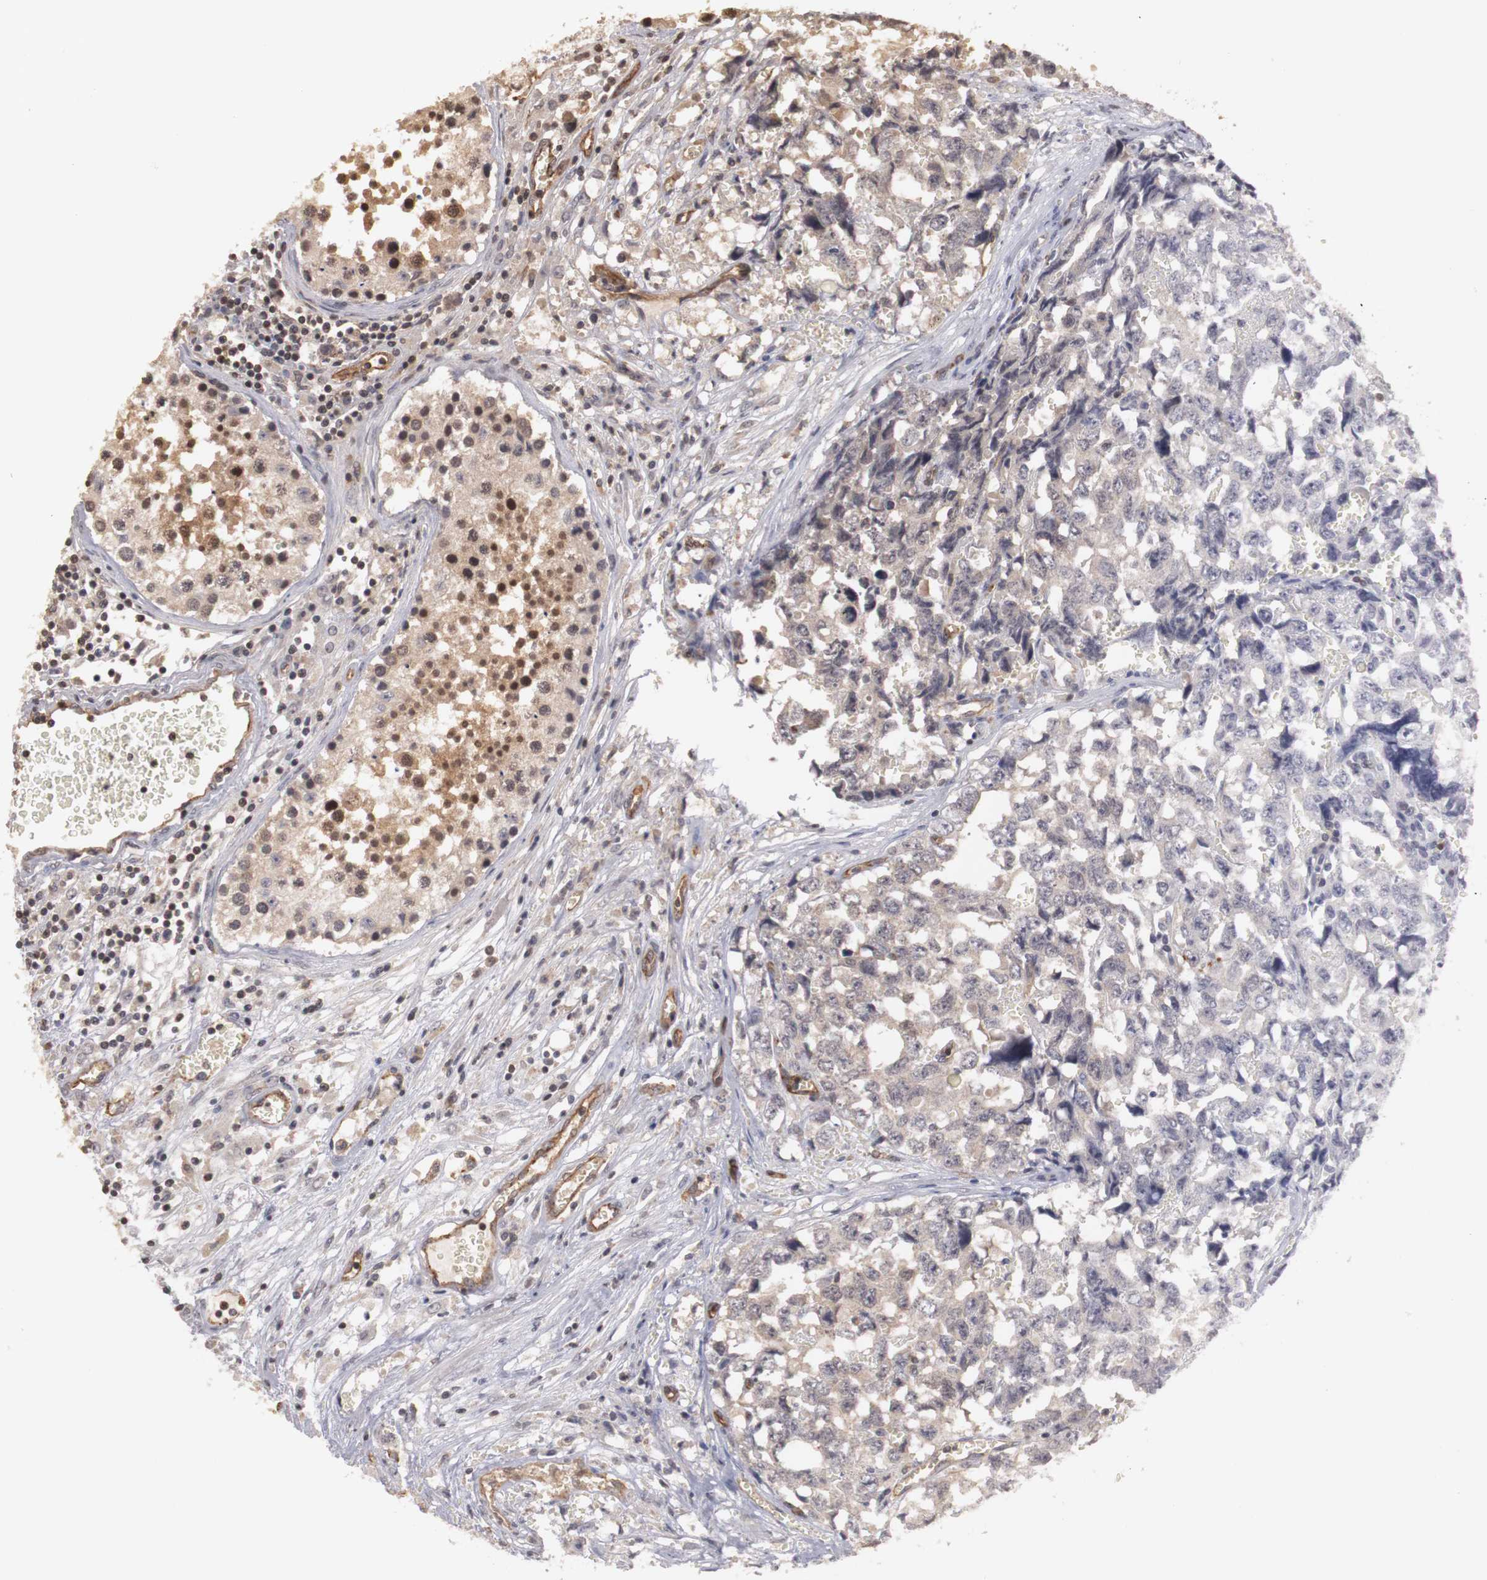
{"staining": {"intensity": "weak", "quantity": "25%-75%", "location": "cytoplasmic/membranous"}, "tissue": "testis cancer", "cell_type": "Tumor cells", "image_type": "cancer", "snomed": [{"axis": "morphology", "description": "Carcinoma, Embryonal, NOS"}, {"axis": "topography", "description": "Testis"}], "caption": "The micrograph reveals immunohistochemical staining of testis embryonal carcinoma. There is weak cytoplasmic/membranous expression is present in about 25%-75% of tumor cells.", "gene": "PLEKHA1", "patient": {"sex": "male", "age": 31}}